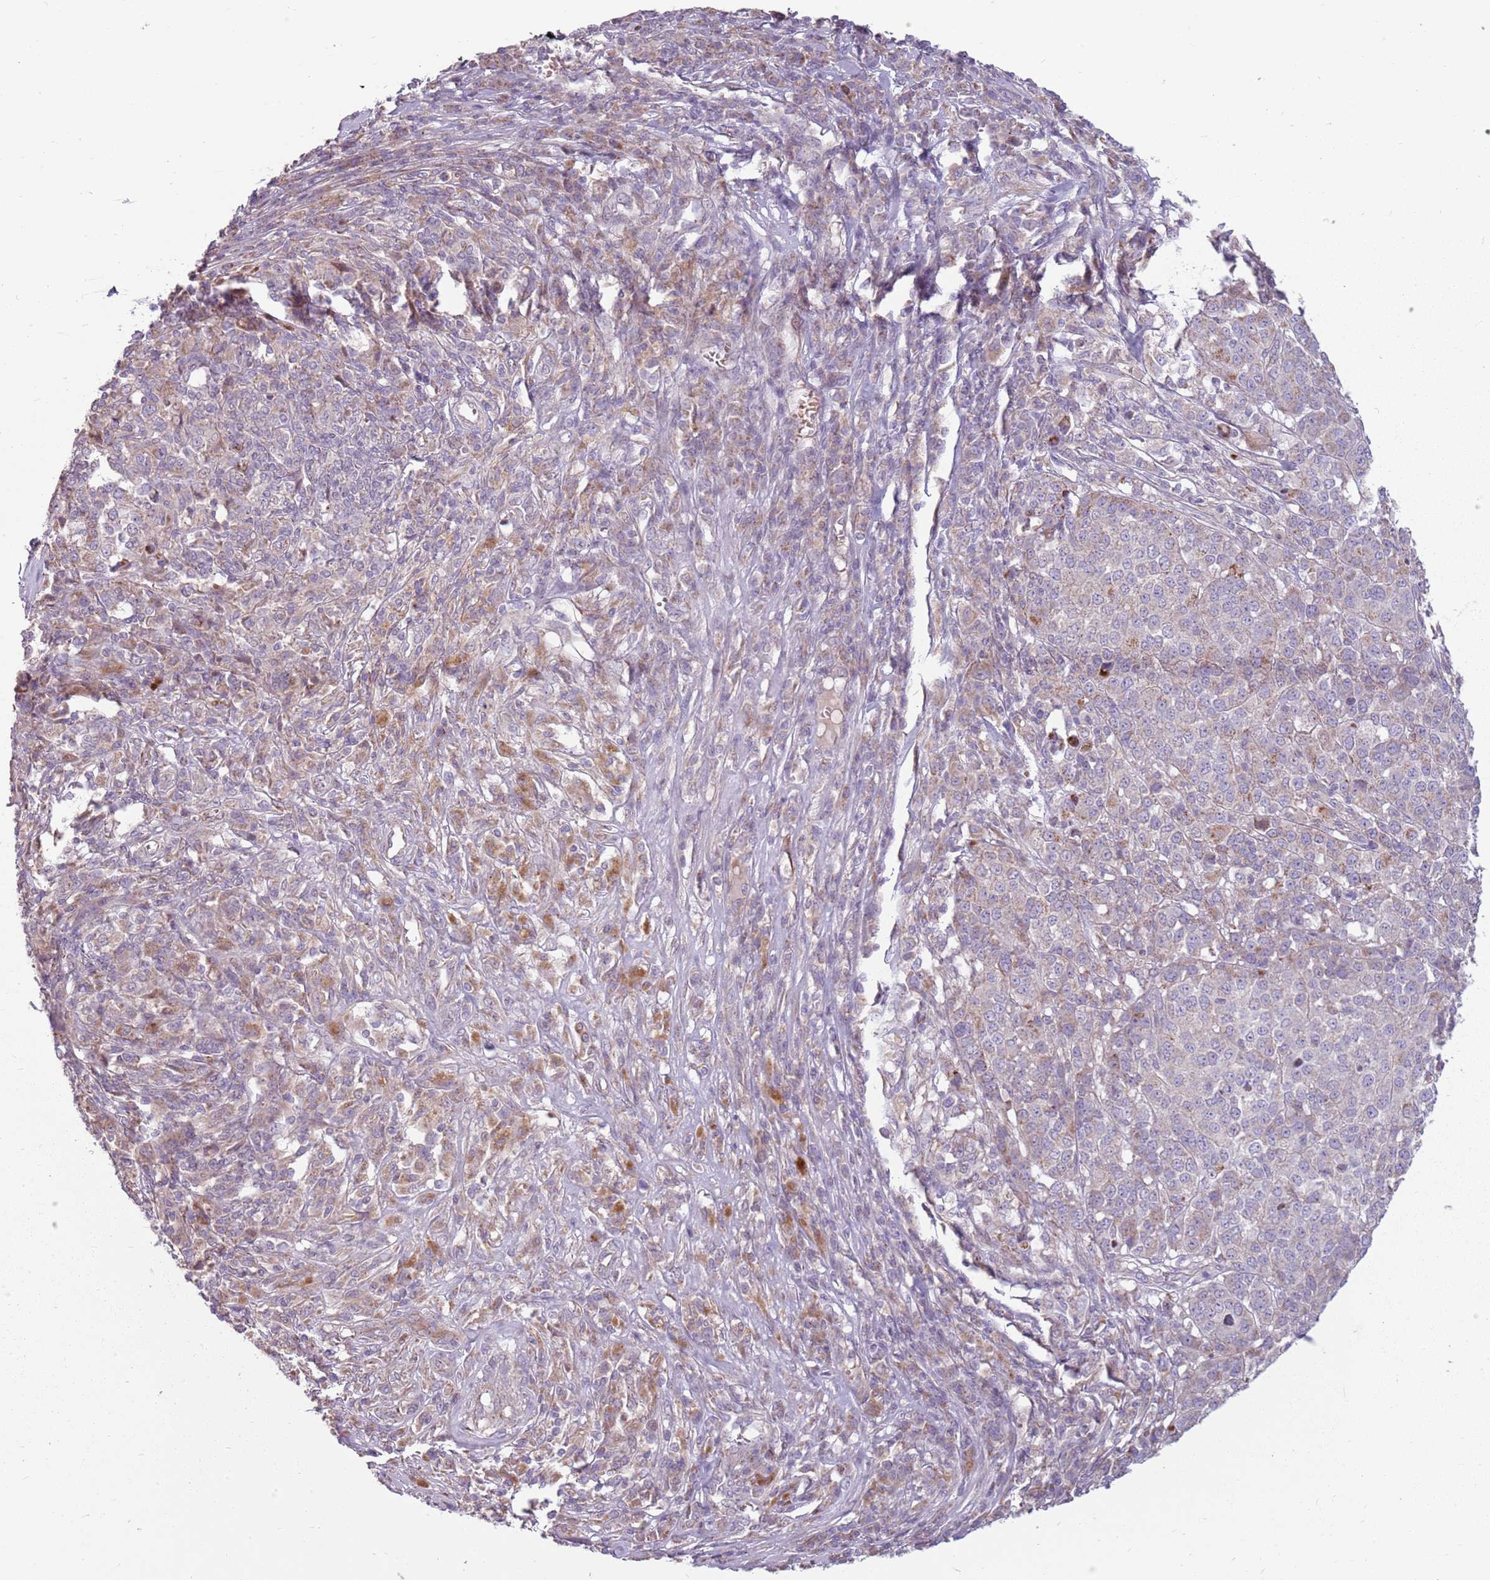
{"staining": {"intensity": "moderate", "quantity": "<25%", "location": "cytoplasmic/membranous"}, "tissue": "melanoma", "cell_type": "Tumor cells", "image_type": "cancer", "snomed": [{"axis": "morphology", "description": "Malignant melanoma, Metastatic site"}, {"axis": "topography", "description": "Lymph node"}], "caption": "A low amount of moderate cytoplasmic/membranous staining is appreciated in about <25% of tumor cells in malignant melanoma (metastatic site) tissue. The protein is shown in brown color, while the nuclei are stained blue.", "gene": "ZNF530", "patient": {"sex": "male", "age": 44}}